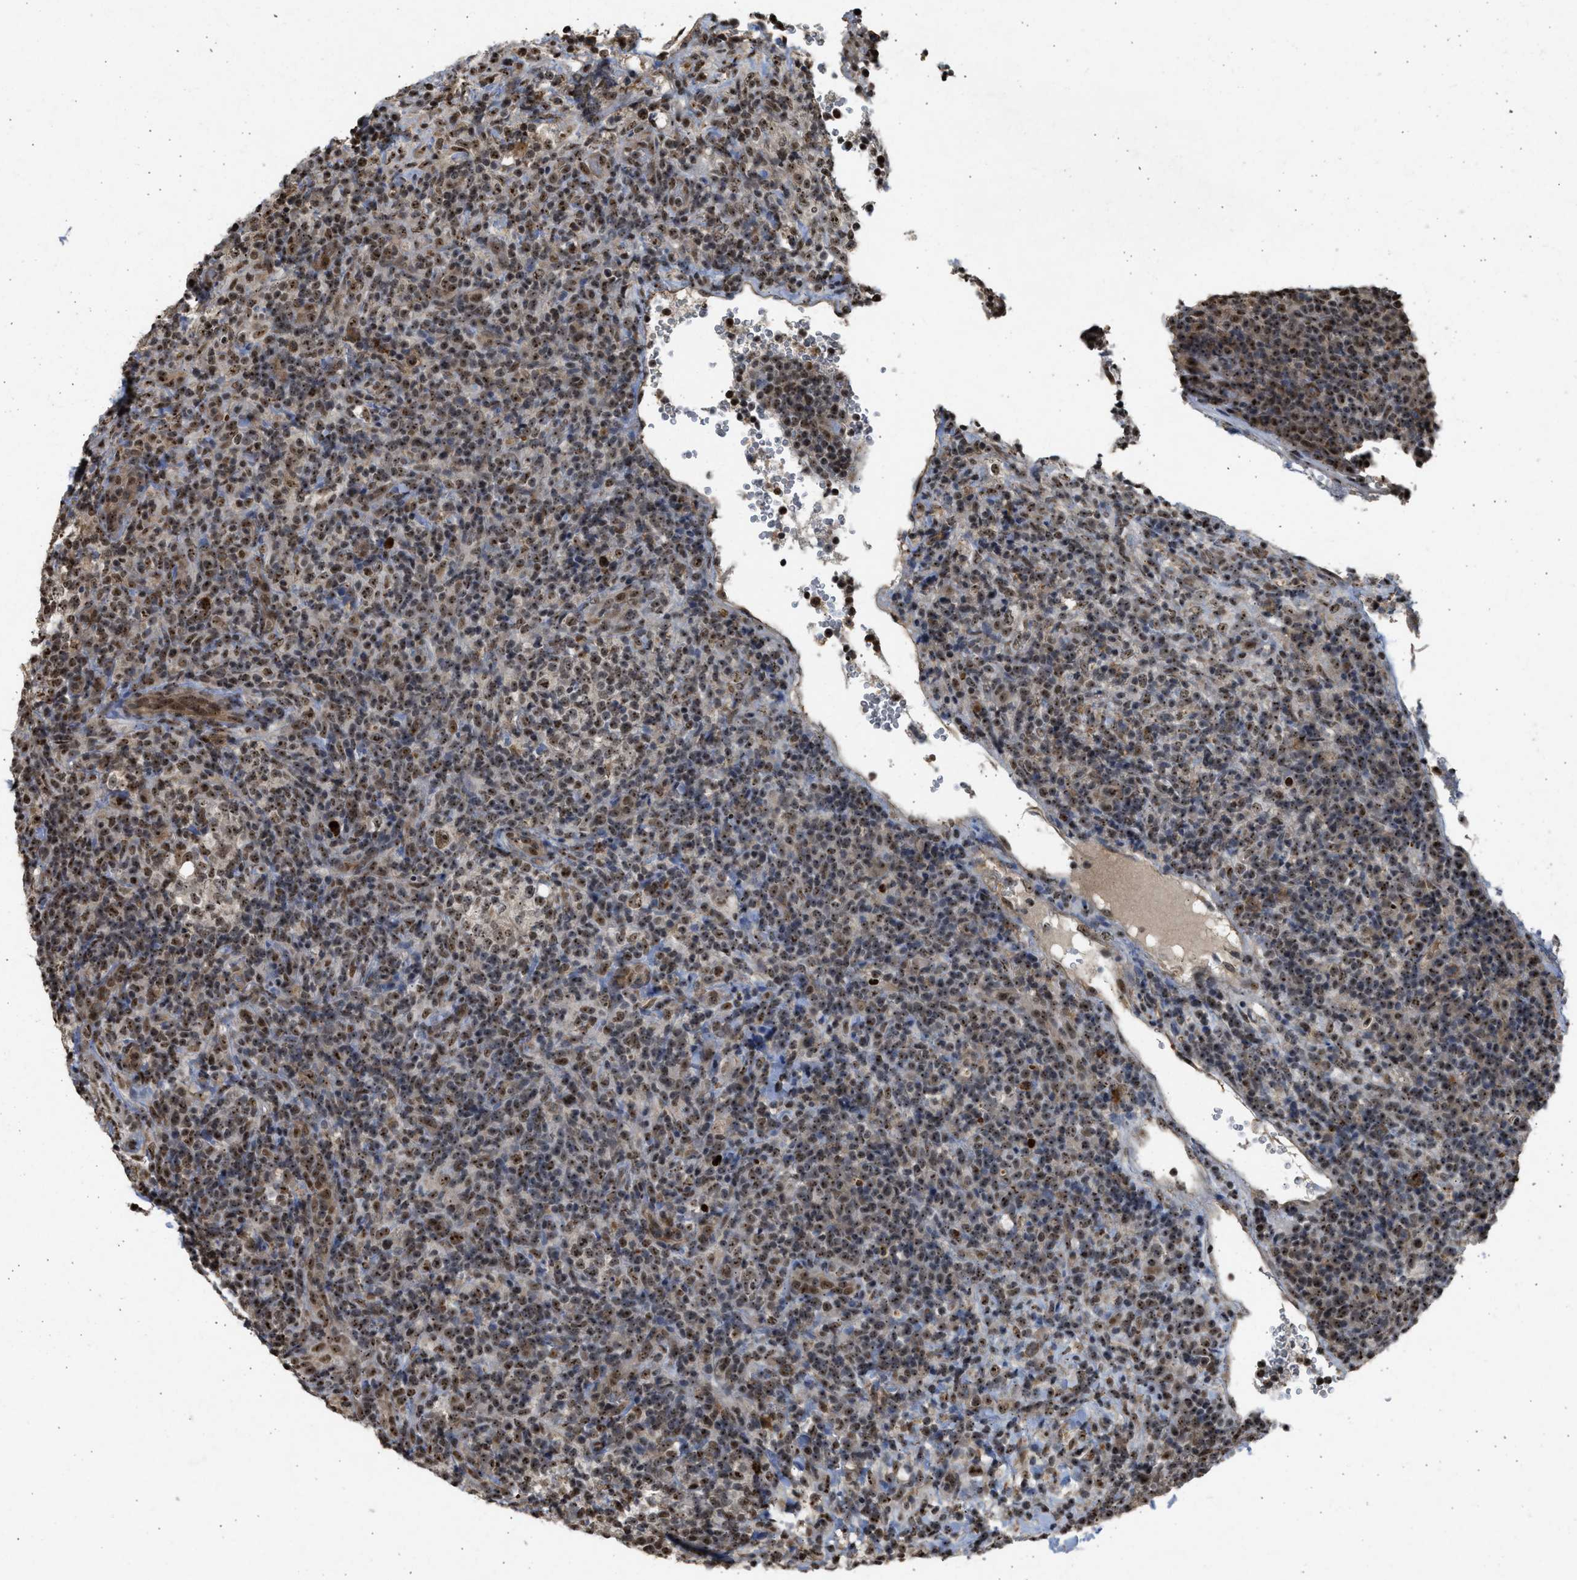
{"staining": {"intensity": "moderate", "quantity": ">75%", "location": "nuclear"}, "tissue": "lymphoma", "cell_type": "Tumor cells", "image_type": "cancer", "snomed": [{"axis": "morphology", "description": "Malignant lymphoma, non-Hodgkin's type, High grade"}, {"axis": "topography", "description": "Lymph node"}], "caption": "Protein analysis of high-grade malignant lymphoma, non-Hodgkin's type tissue shows moderate nuclear expression in approximately >75% of tumor cells.", "gene": "TFDP2", "patient": {"sex": "female", "age": 76}}